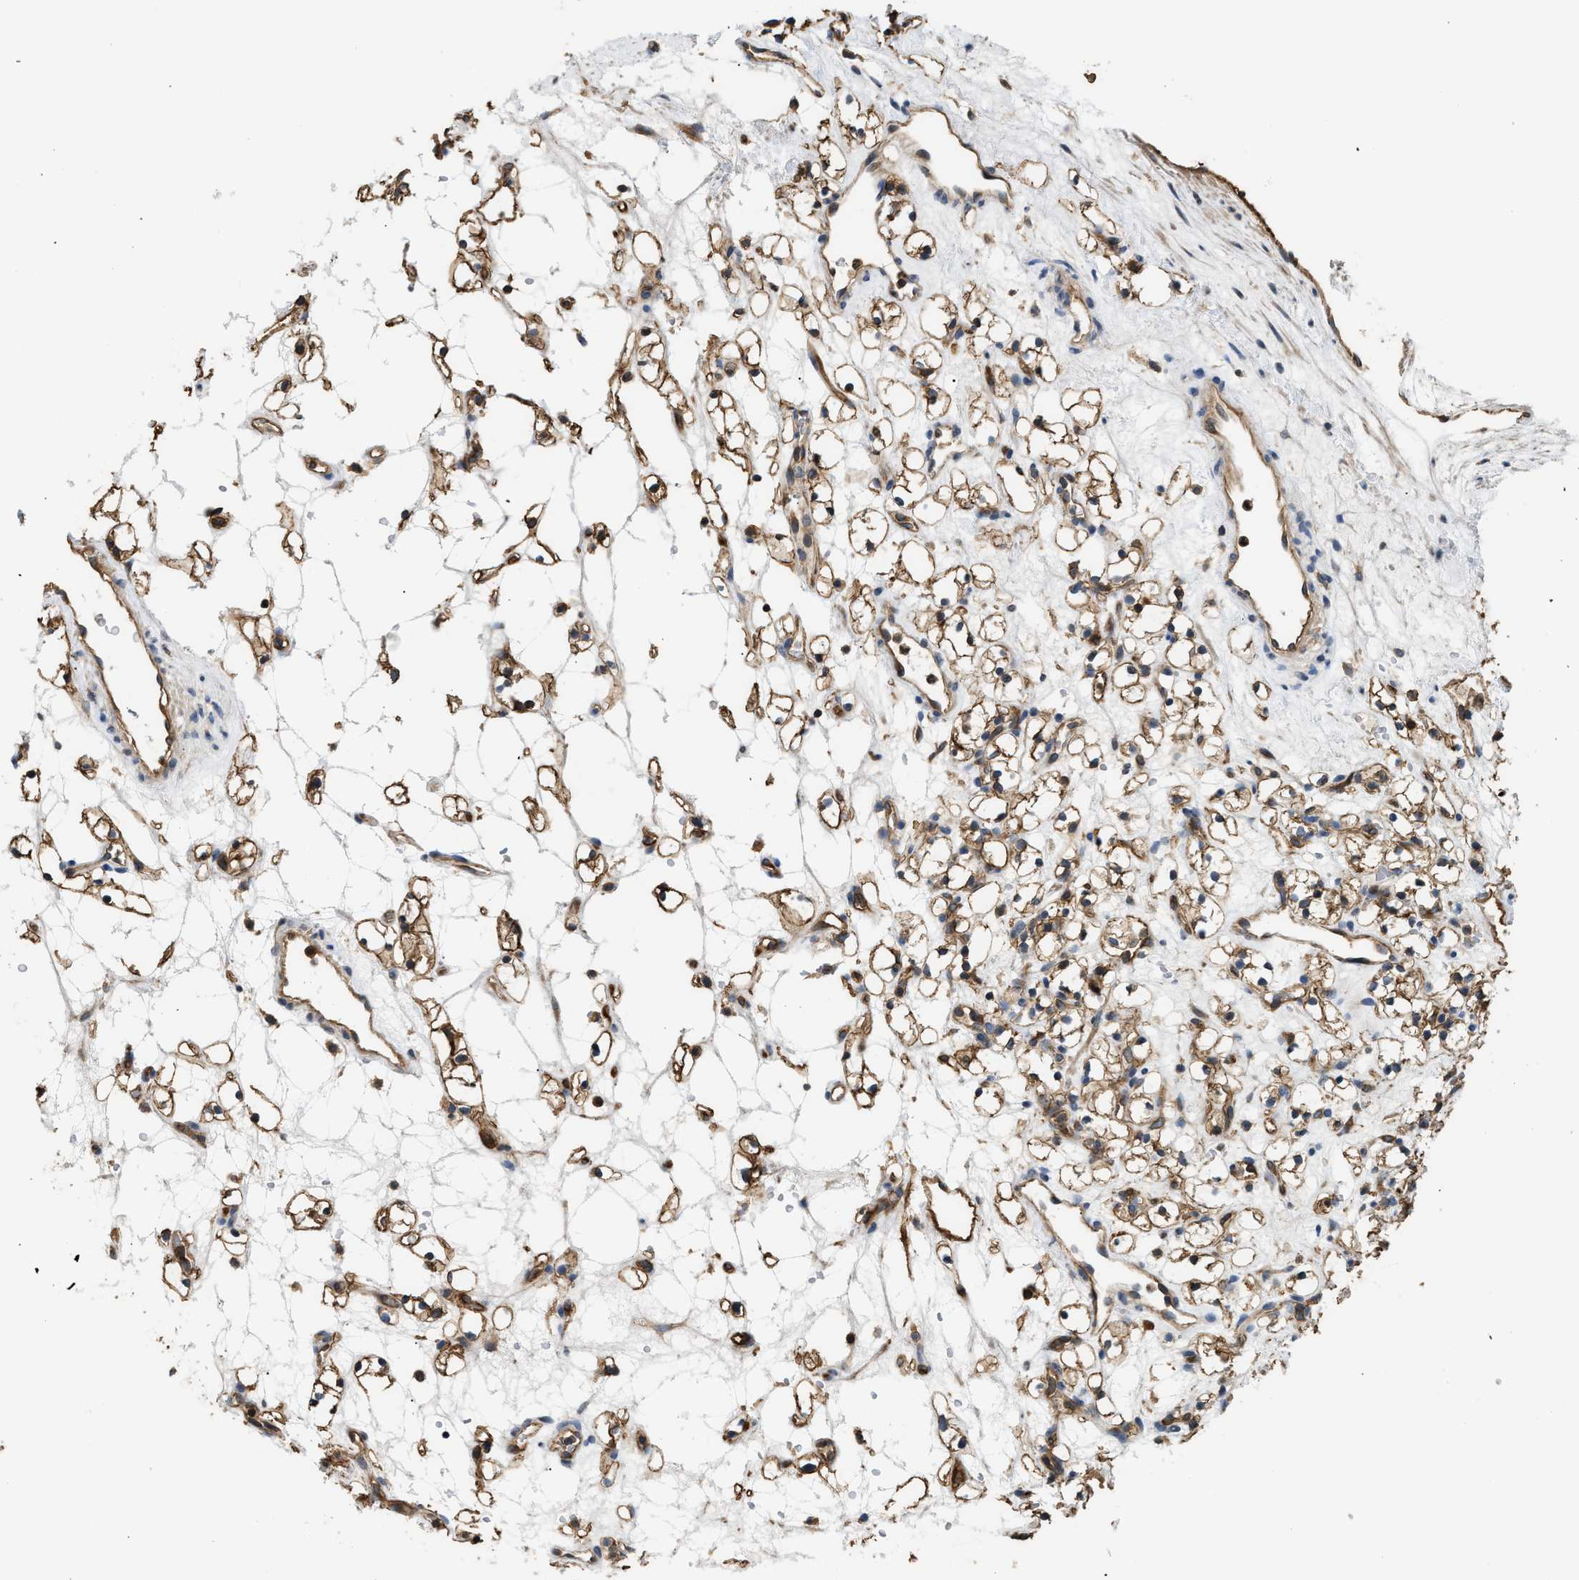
{"staining": {"intensity": "moderate", "quantity": ">75%", "location": "cytoplasmic/membranous"}, "tissue": "renal cancer", "cell_type": "Tumor cells", "image_type": "cancer", "snomed": [{"axis": "morphology", "description": "Adenocarcinoma, NOS"}, {"axis": "topography", "description": "Kidney"}], "caption": "IHC of renal adenocarcinoma displays medium levels of moderate cytoplasmic/membranous staining in approximately >75% of tumor cells.", "gene": "DDHD2", "patient": {"sex": "female", "age": 60}}